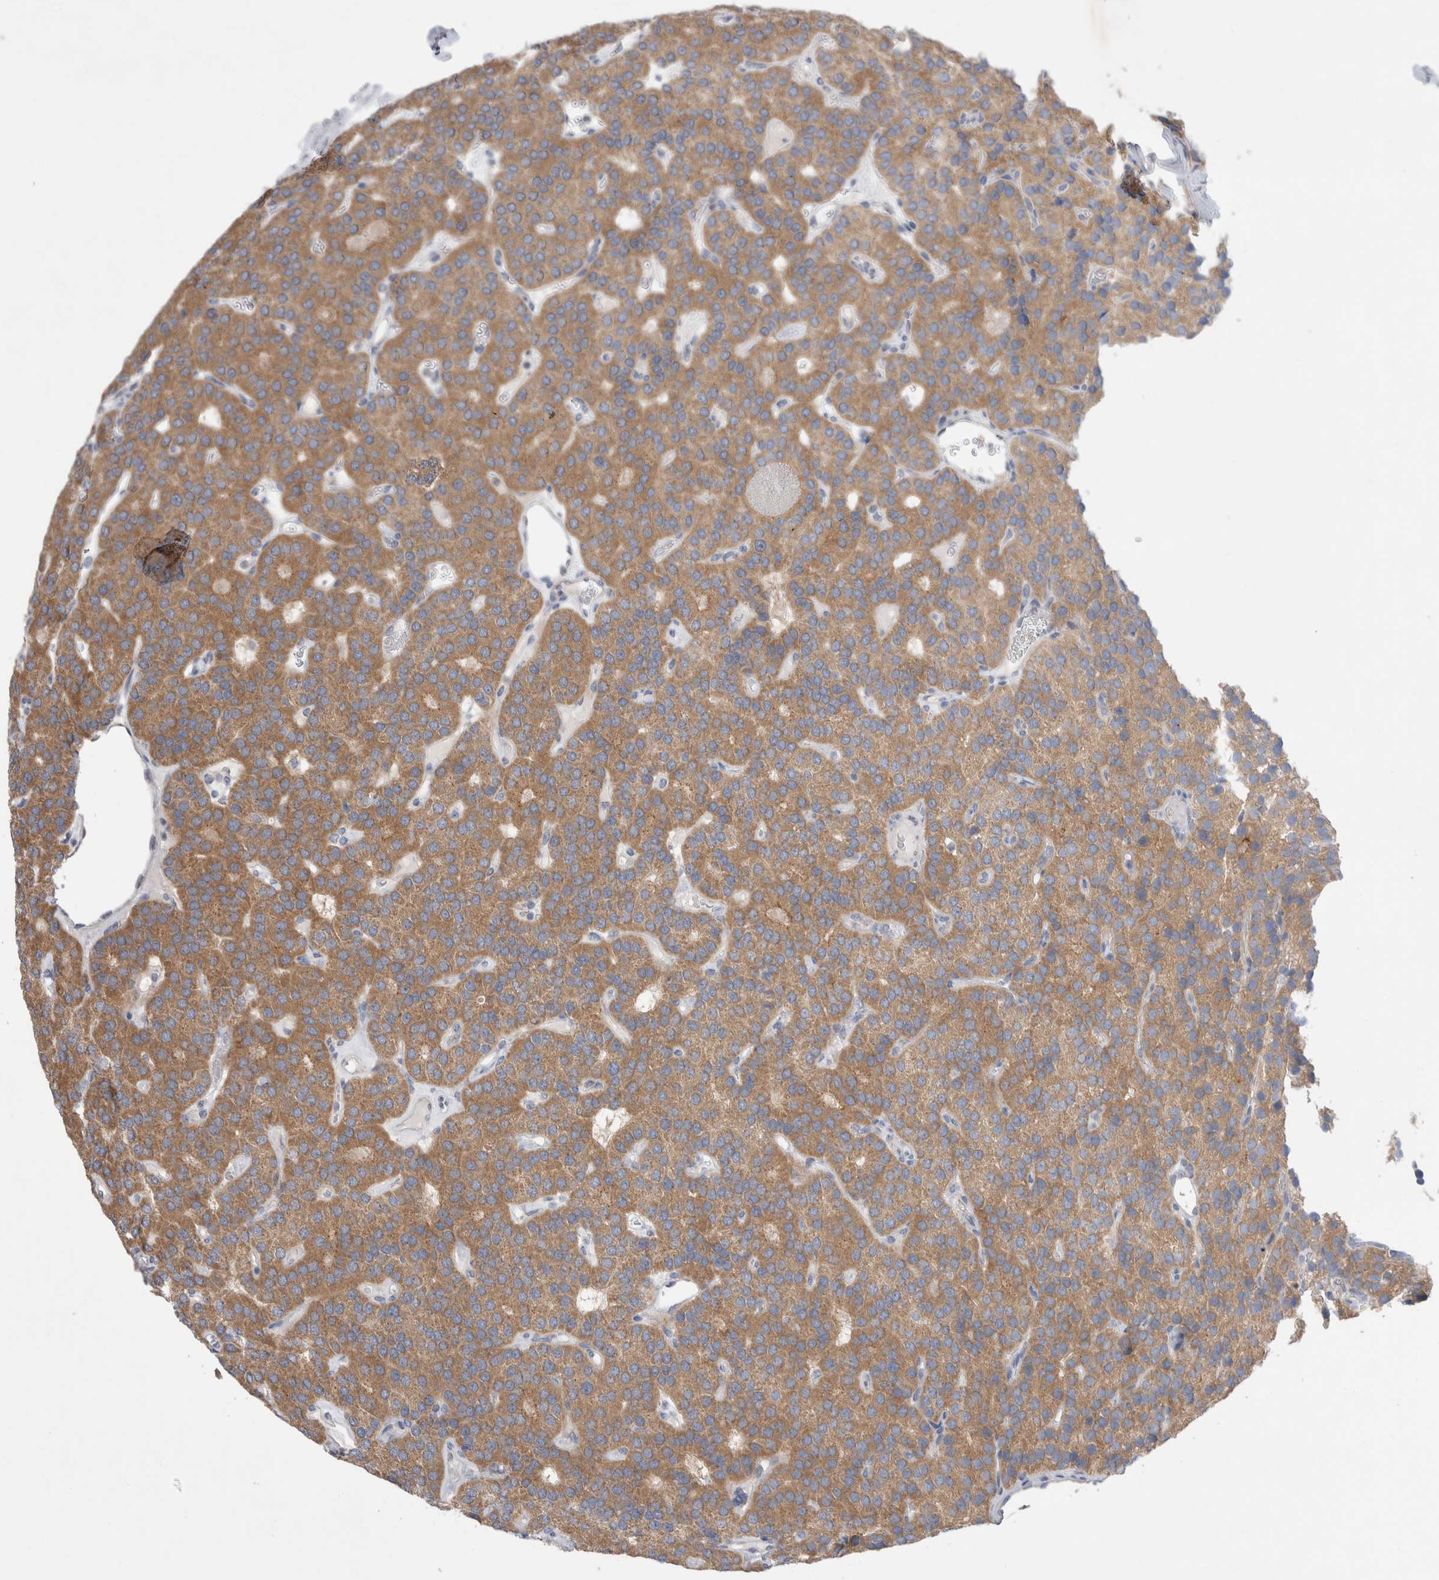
{"staining": {"intensity": "moderate", "quantity": "25%-75%", "location": "cytoplasmic/membranous"}, "tissue": "parathyroid gland", "cell_type": "Glandular cells", "image_type": "normal", "snomed": [{"axis": "morphology", "description": "Normal tissue, NOS"}, {"axis": "morphology", "description": "Adenoma, NOS"}, {"axis": "topography", "description": "Parathyroid gland"}], "caption": "Immunohistochemistry (IHC) image of benign parathyroid gland: parathyroid gland stained using IHC exhibits medium levels of moderate protein expression localized specifically in the cytoplasmic/membranous of glandular cells, appearing as a cytoplasmic/membranous brown color.", "gene": "IFT74", "patient": {"sex": "female", "age": 86}}